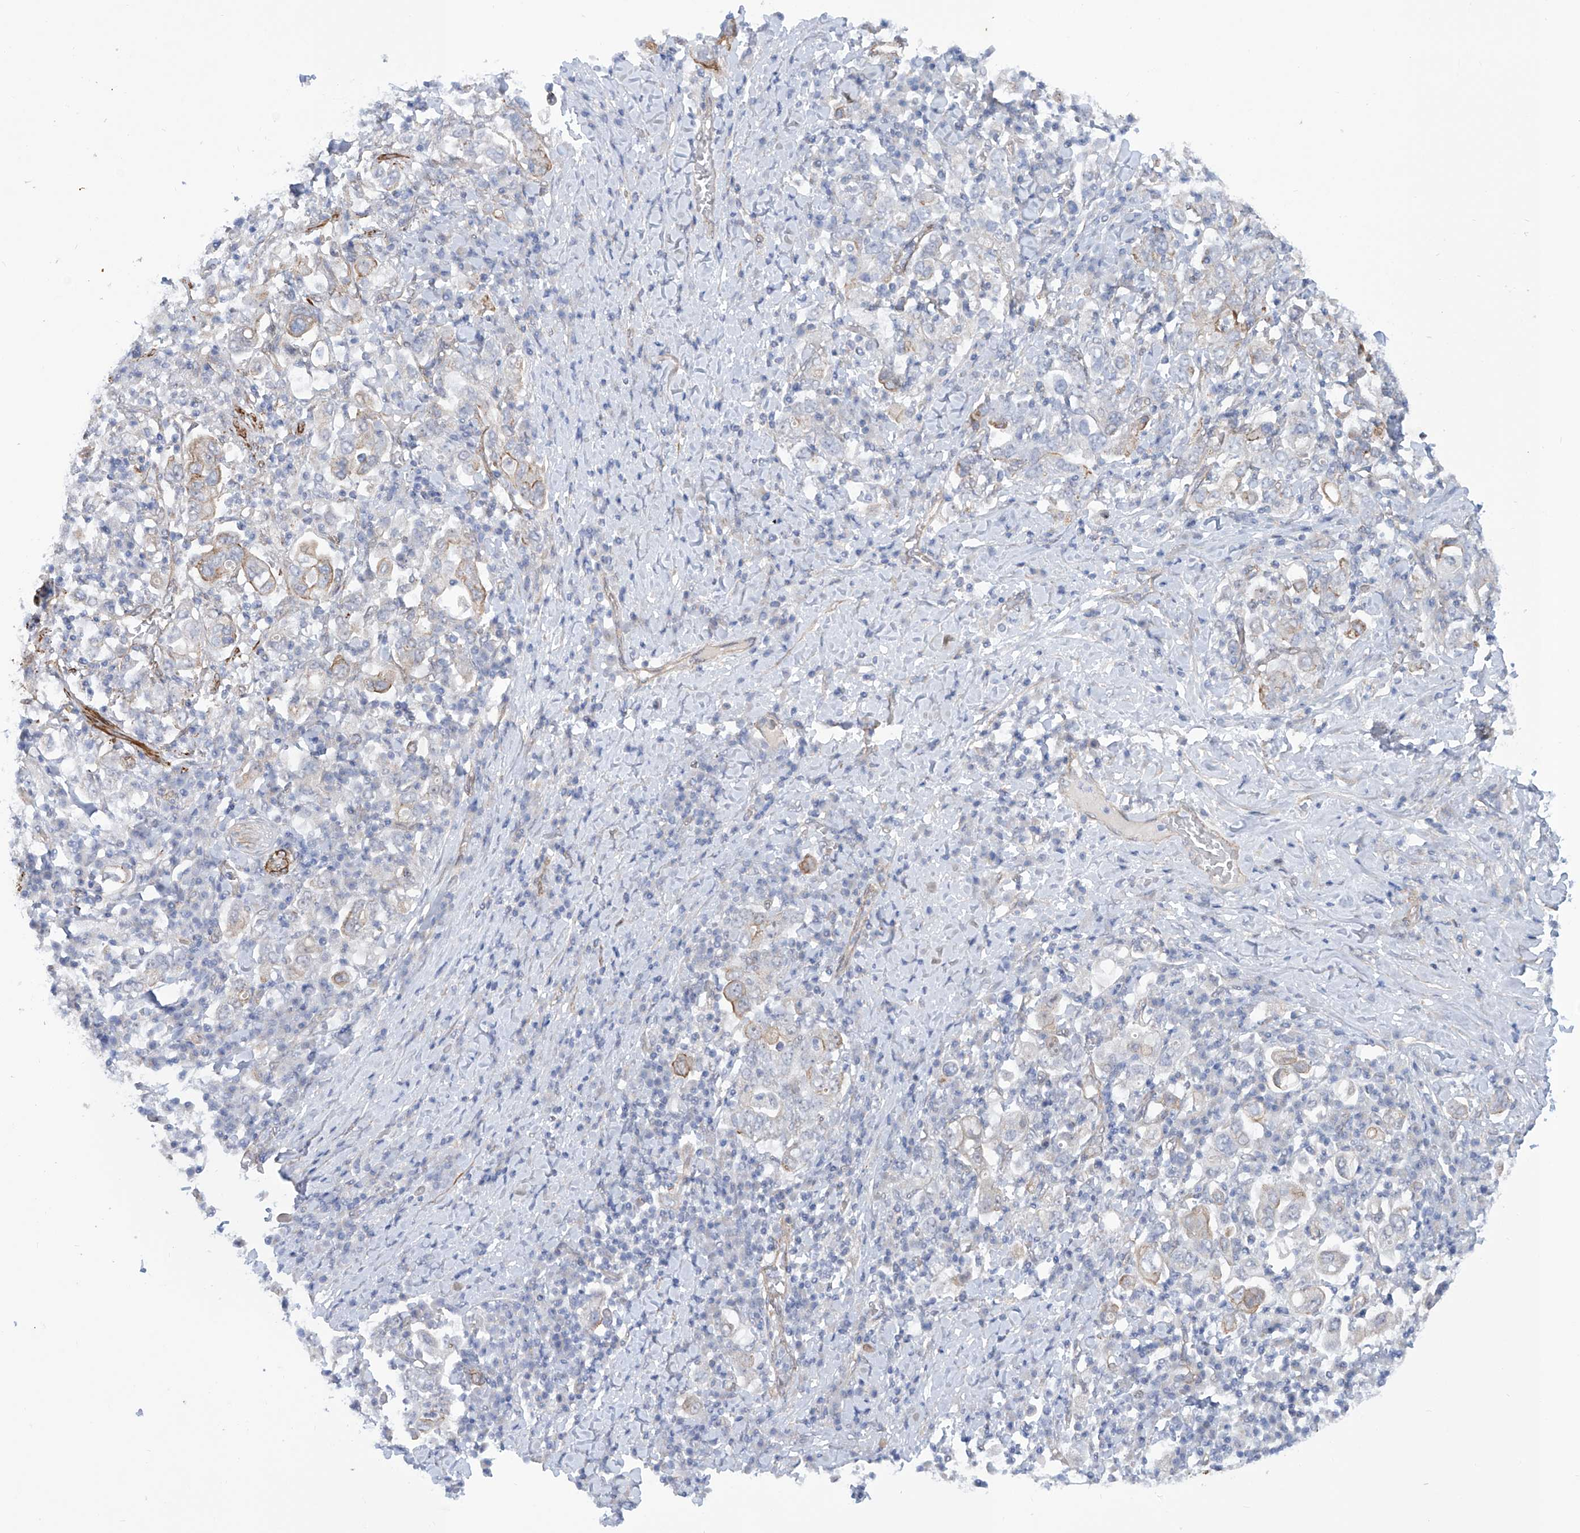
{"staining": {"intensity": "weak", "quantity": "<25%", "location": "cytoplasmic/membranous"}, "tissue": "stomach cancer", "cell_type": "Tumor cells", "image_type": "cancer", "snomed": [{"axis": "morphology", "description": "Adenocarcinoma, NOS"}, {"axis": "topography", "description": "Stomach, upper"}], "caption": "Tumor cells show no significant staining in adenocarcinoma (stomach).", "gene": "ZNF490", "patient": {"sex": "male", "age": 62}}